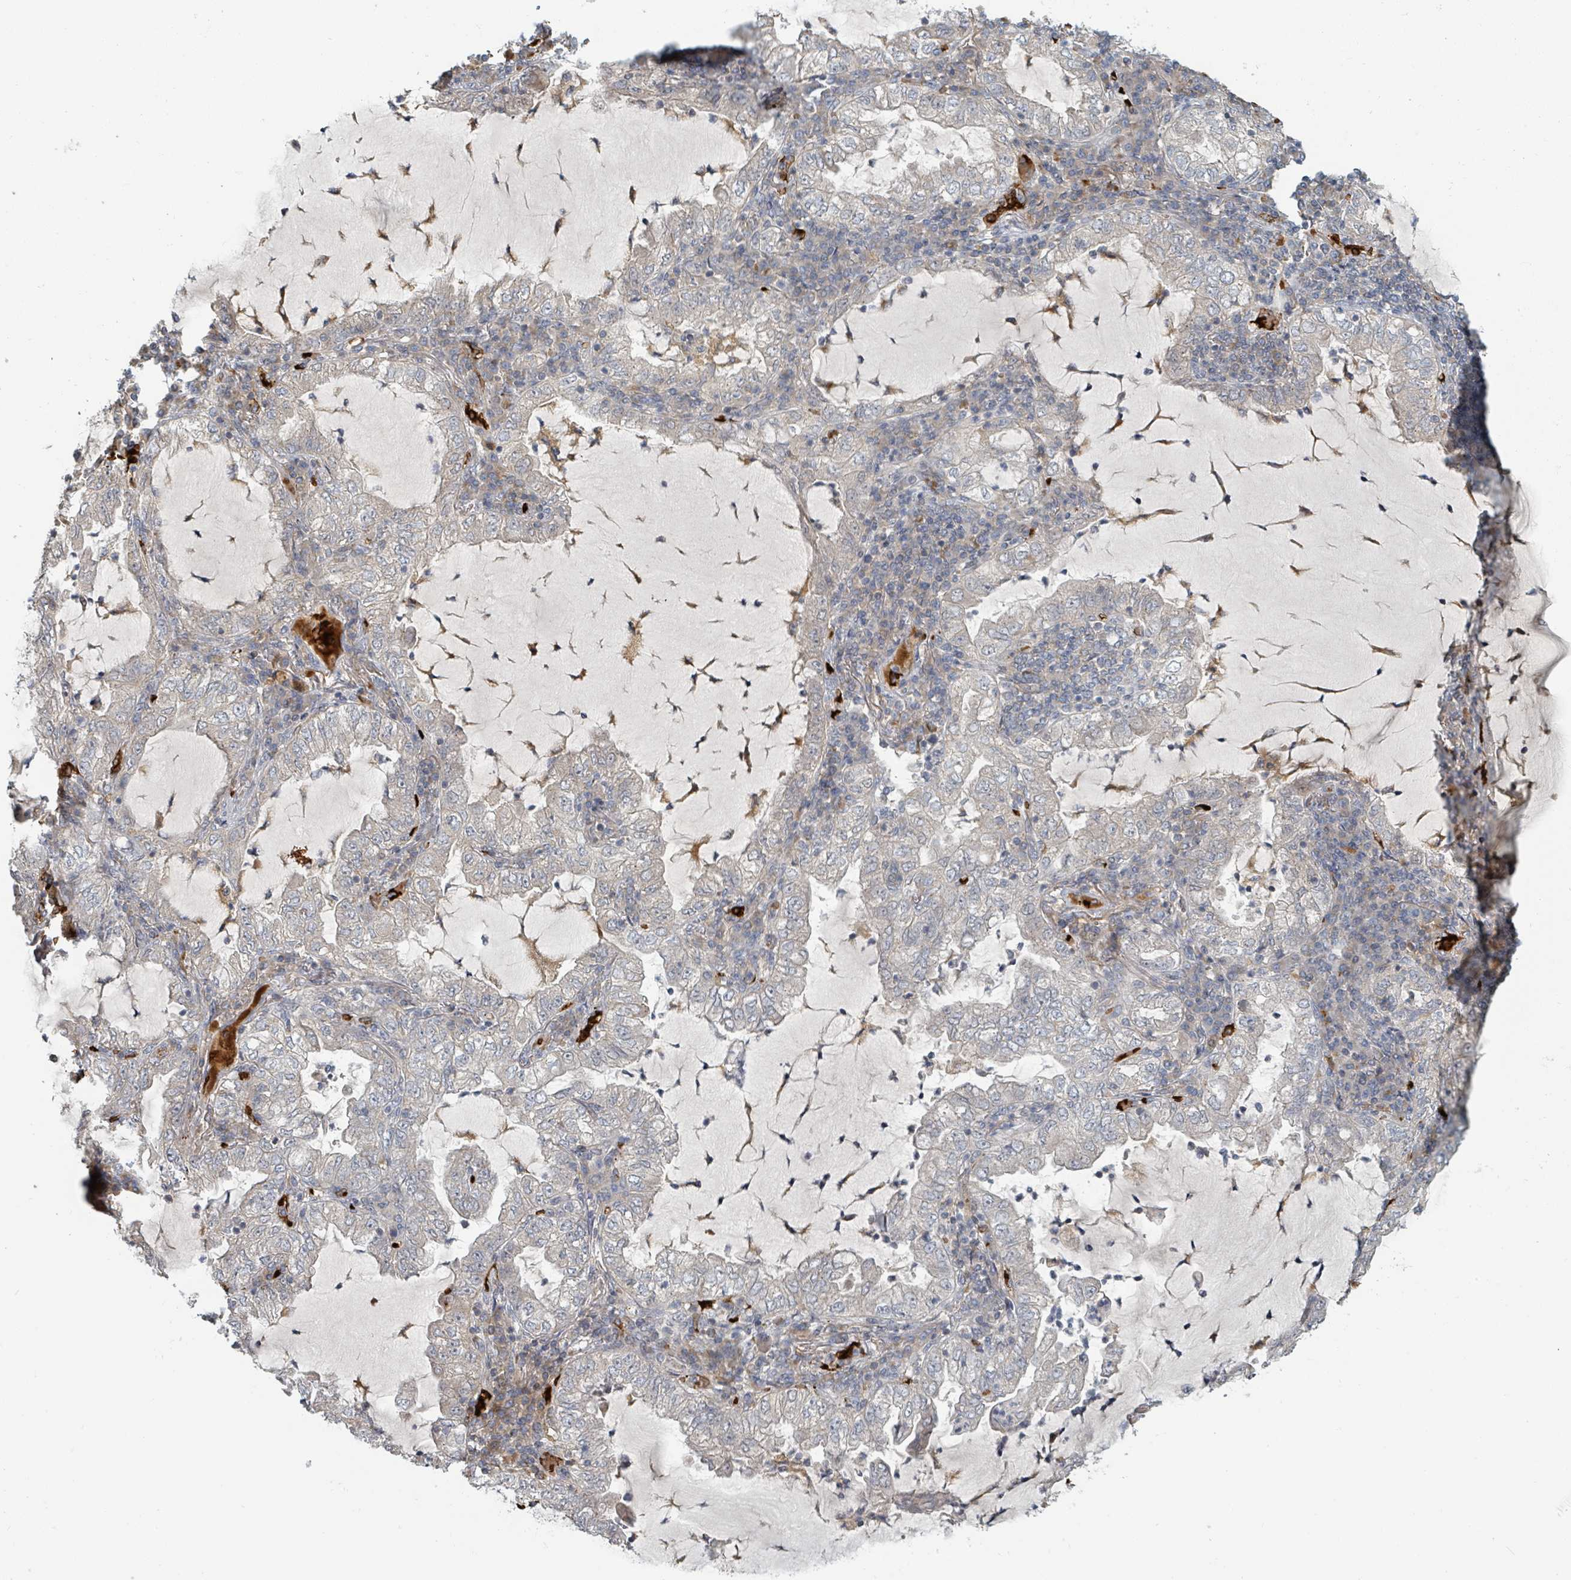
{"staining": {"intensity": "negative", "quantity": "none", "location": "none"}, "tissue": "lung cancer", "cell_type": "Tumor cells", "image_type": "cancer", "snomed": [{"axis": "morphology", "description": "Adenocarcinoma, NOS"}, {"axis": "topography", "description": "Lung"}], "caption": "The immunohistochemistry photomicrograph has no significant expression in tumor cells of lung cancer tissue. The staining was performed using DAB (3,3'-diaminobenzidine) to visualize the protein expression in brown, while the nuclei were stained in blue with hematoxylin (Magnification: 20x).", "gene": "TRPC4AP", "patient": {"sex": "female", "age": 73}}